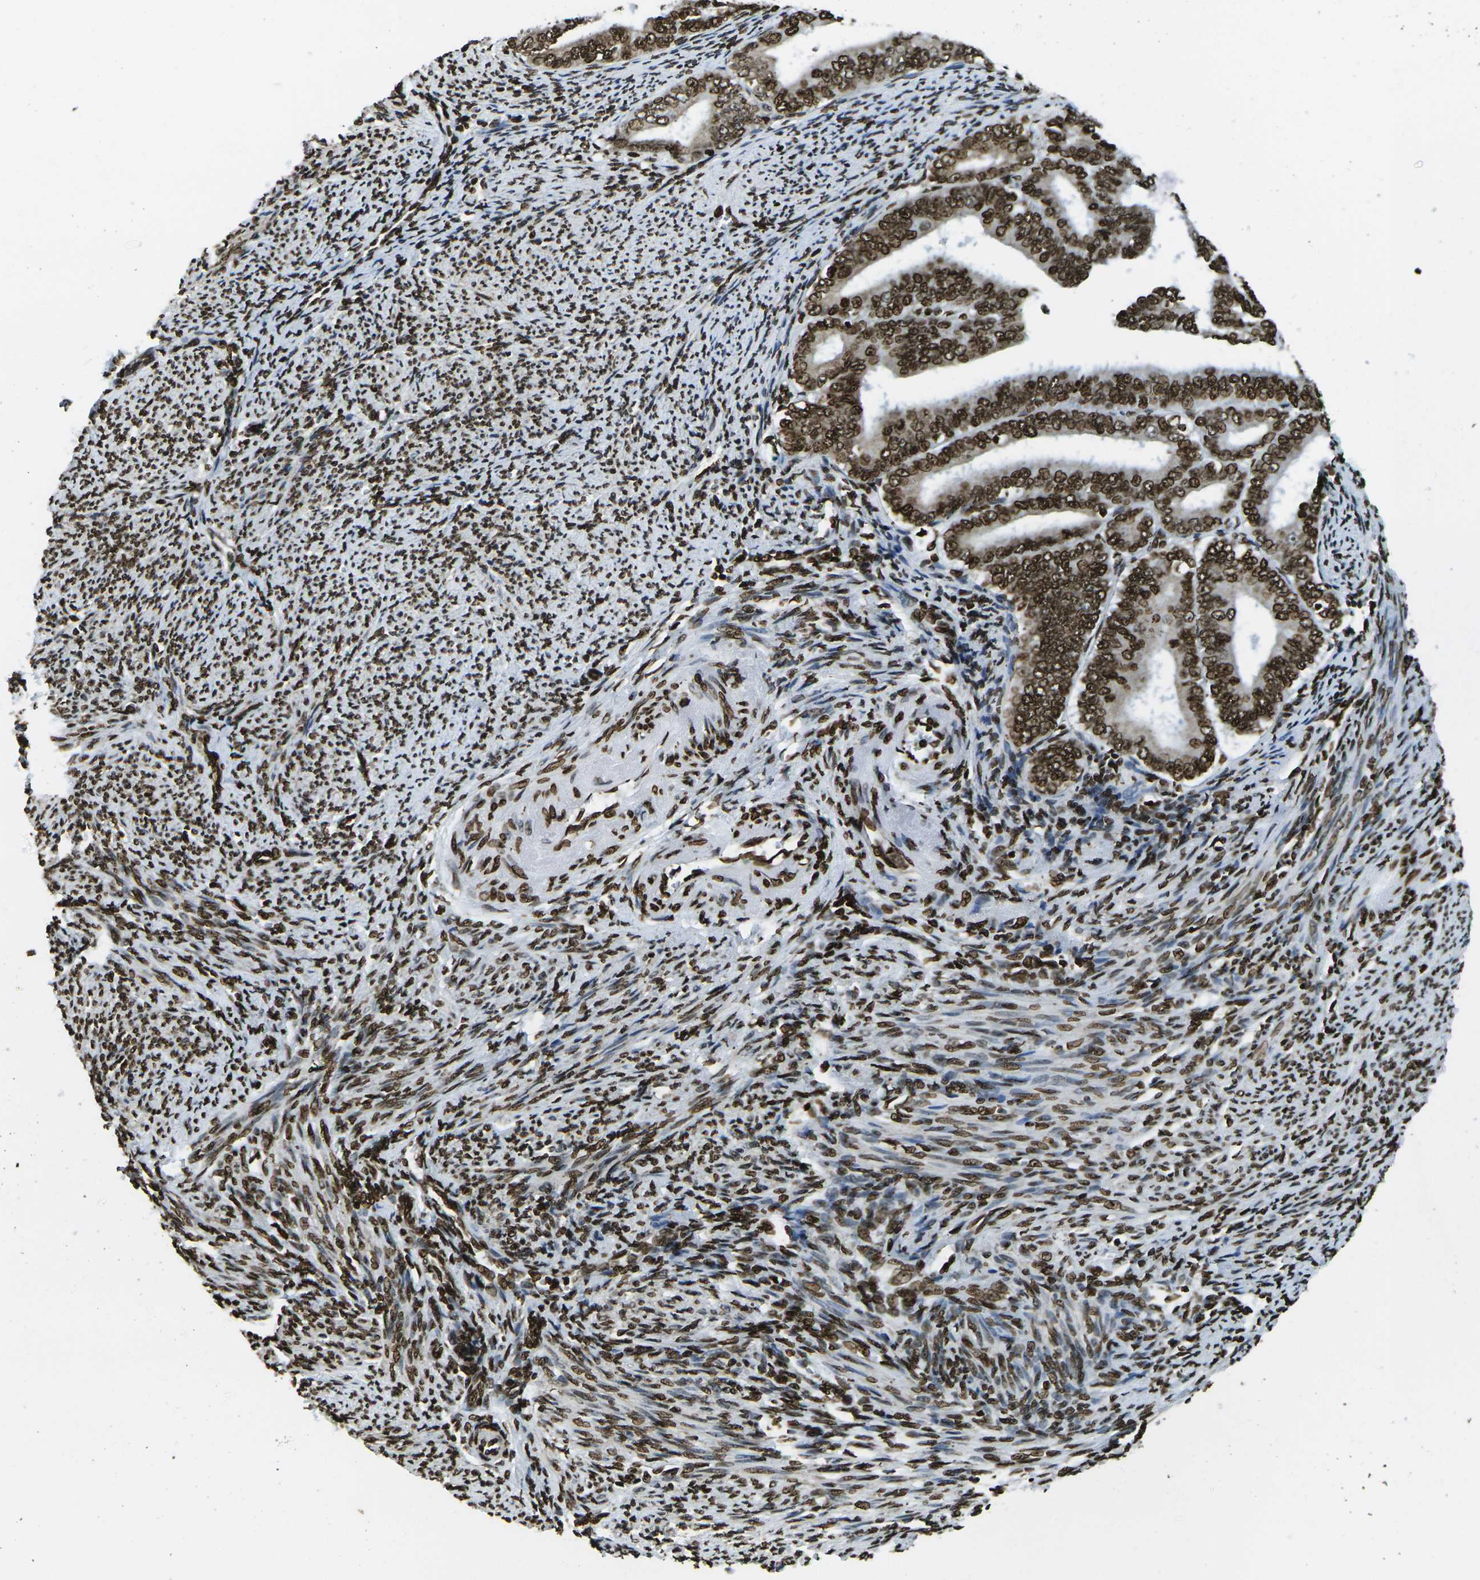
{"staining": {"intensity": "strong", "quantity": ">75%", "location": "nuclear"}, "tissue": "endometrial cancer", "cell_type": "Tumor cells", "image_type": "cancer", "snomed": [{"axis": "morphology", "description": "Adenocarcinoma, NOS"}, {"axis": "topography", "description": "Endometrium"}], "caption": "A micrograph of endometrial cancer (adenocarcinoma) stained for a protein displays strong nuclear brown staining in tumor cells. The staining is performed using DAB (3,3'-diaminobenzidine) brown chromogen to label protein expression. The nuclei are counter-stained blue using hematoxylin.", "gene": "H1-2", "patient": {"sex": "female", "age": 63}}